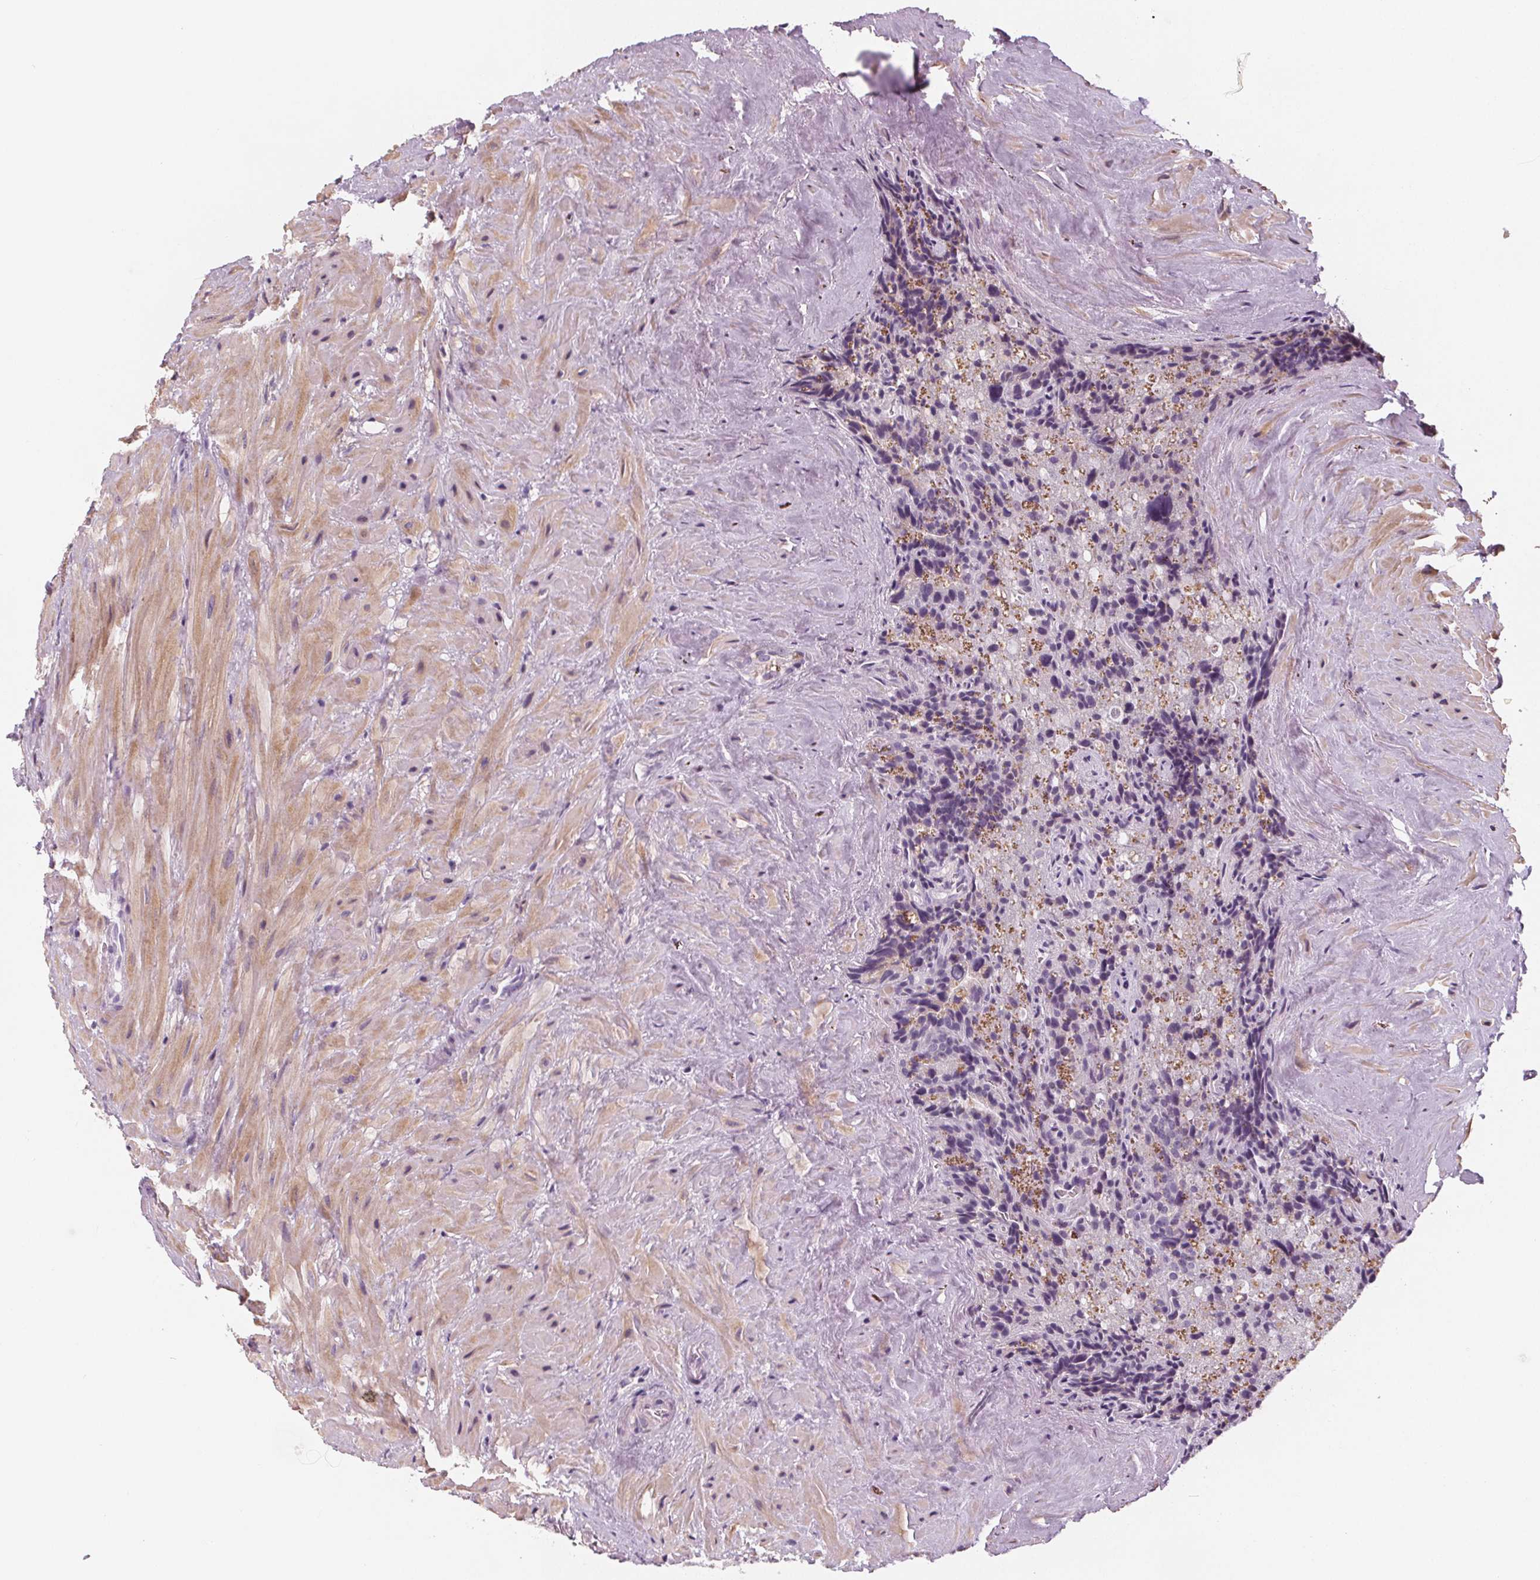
{"staining": {"intensity": "moderate", "quantity": "<25%", "location": "cytoplasmic/membranous"}, "tissue": "seminal vesicle", "cell_type": "Glandular cells", "image_type": "normal", "snomed": [{"axis": "morphology", "description": "Normal tissue, NOS"}, {"axis": "topography", "description": "Prostate"}, {"axis": "topography", "description": "Seminal veicle"}], "caption": "Human seminal vesicle stained for a protein (brown) demonstrates moderate cytoplasmic/membranous positive staining in approximately <25% of glandular cells.", "gene": "SLC5A12", "patient": {"sex": "male", "age": 71}}